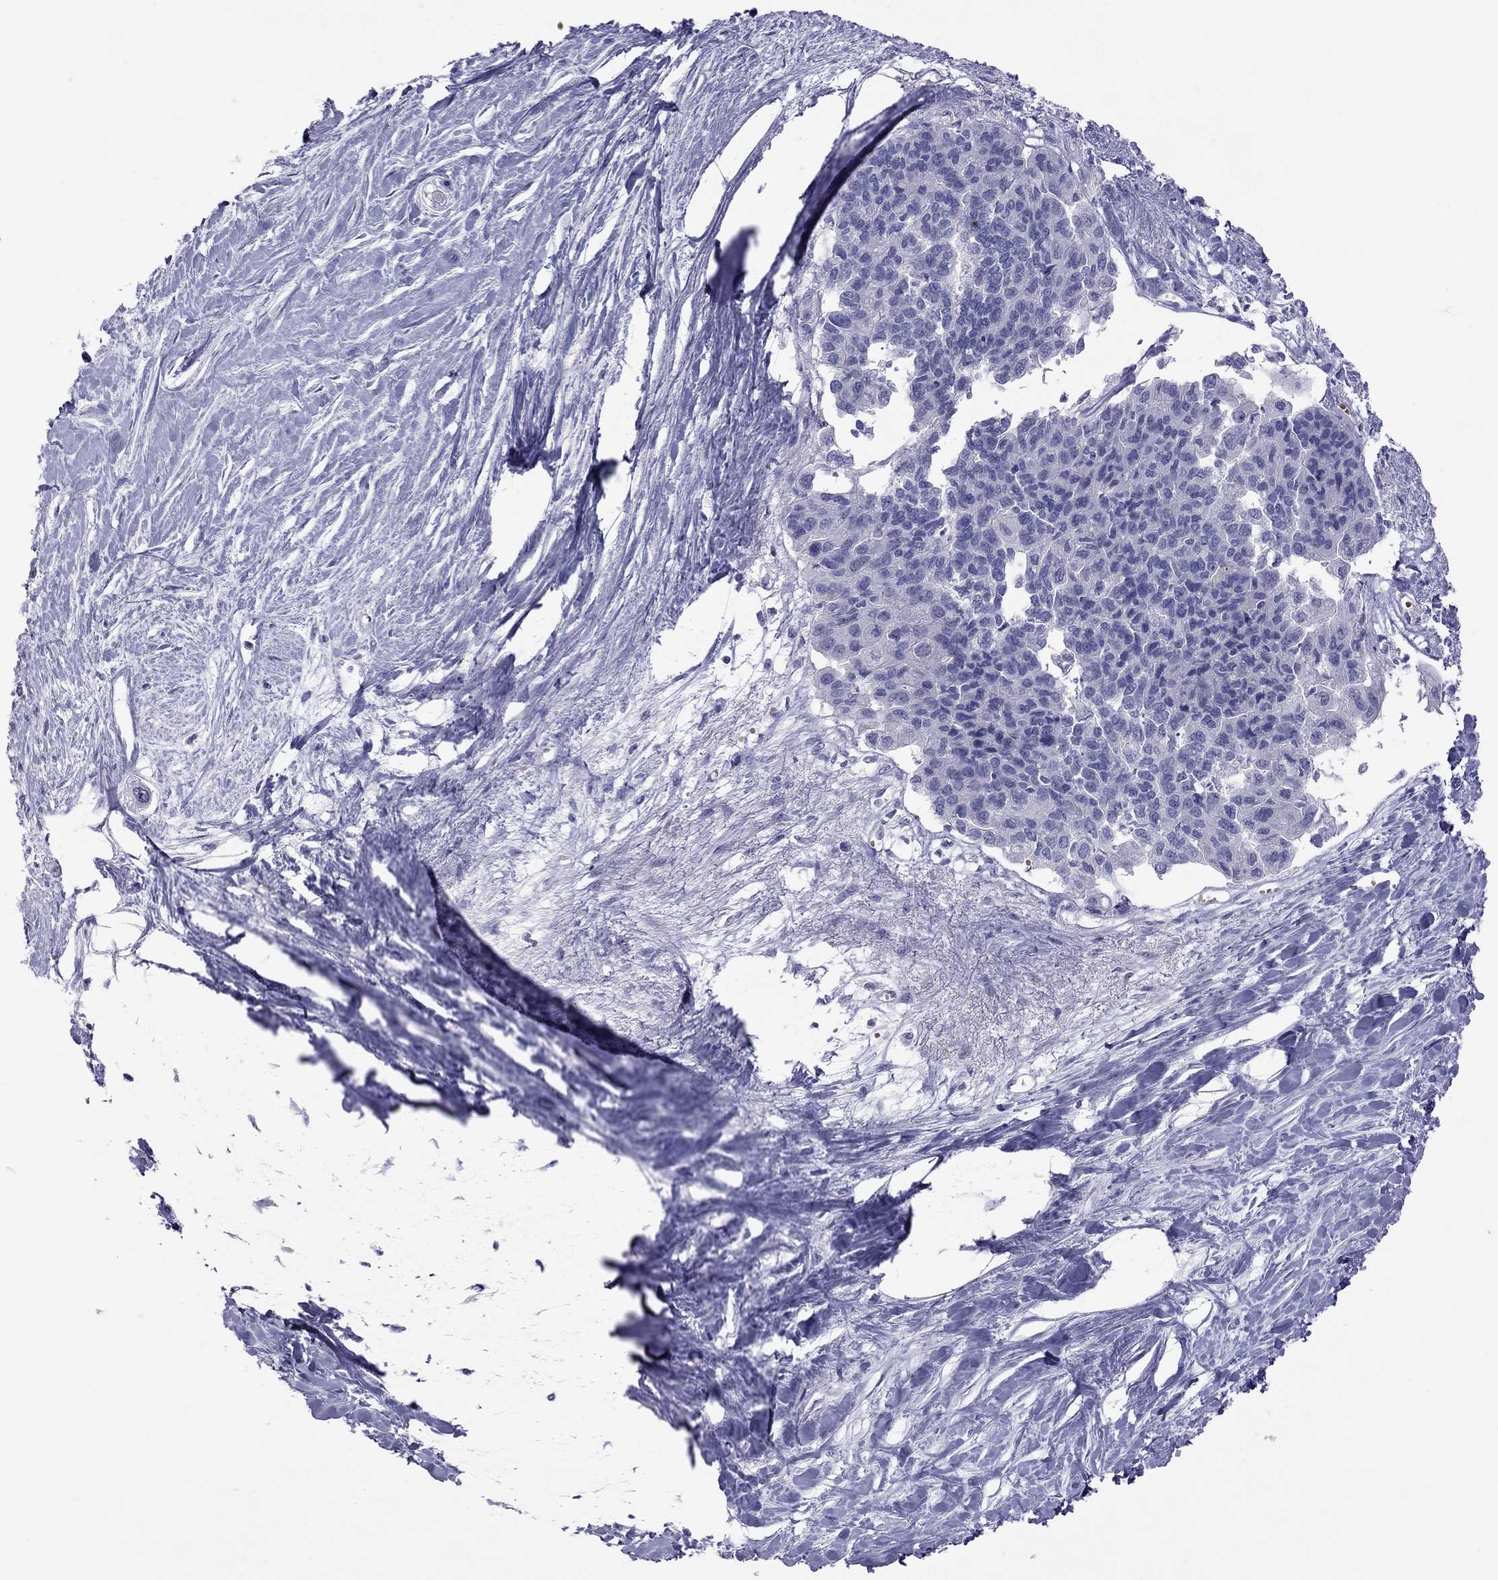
{"staining": {"intensity": "negative", "quantity": "none", "location": "none"}, "tissue": "pancreatic cancer", "cell_type": "Tumor cells", "image_type": "cancer", "snomed": [{"axis": "morphology", "description": "Adenocarcinoma, NOS"}, {"axis": "topography", "description": "Pancreas"}], "caption": "An IHC photomicrograph of pancreatic cancer is shown. There is no staining in tumor cells of pancreatic cancer. (DAB immunohistochemistry (IHC) with hematoxylin counter stain).", "gene": "MUC16", "patient": {"sex": "female", "age": 50}}